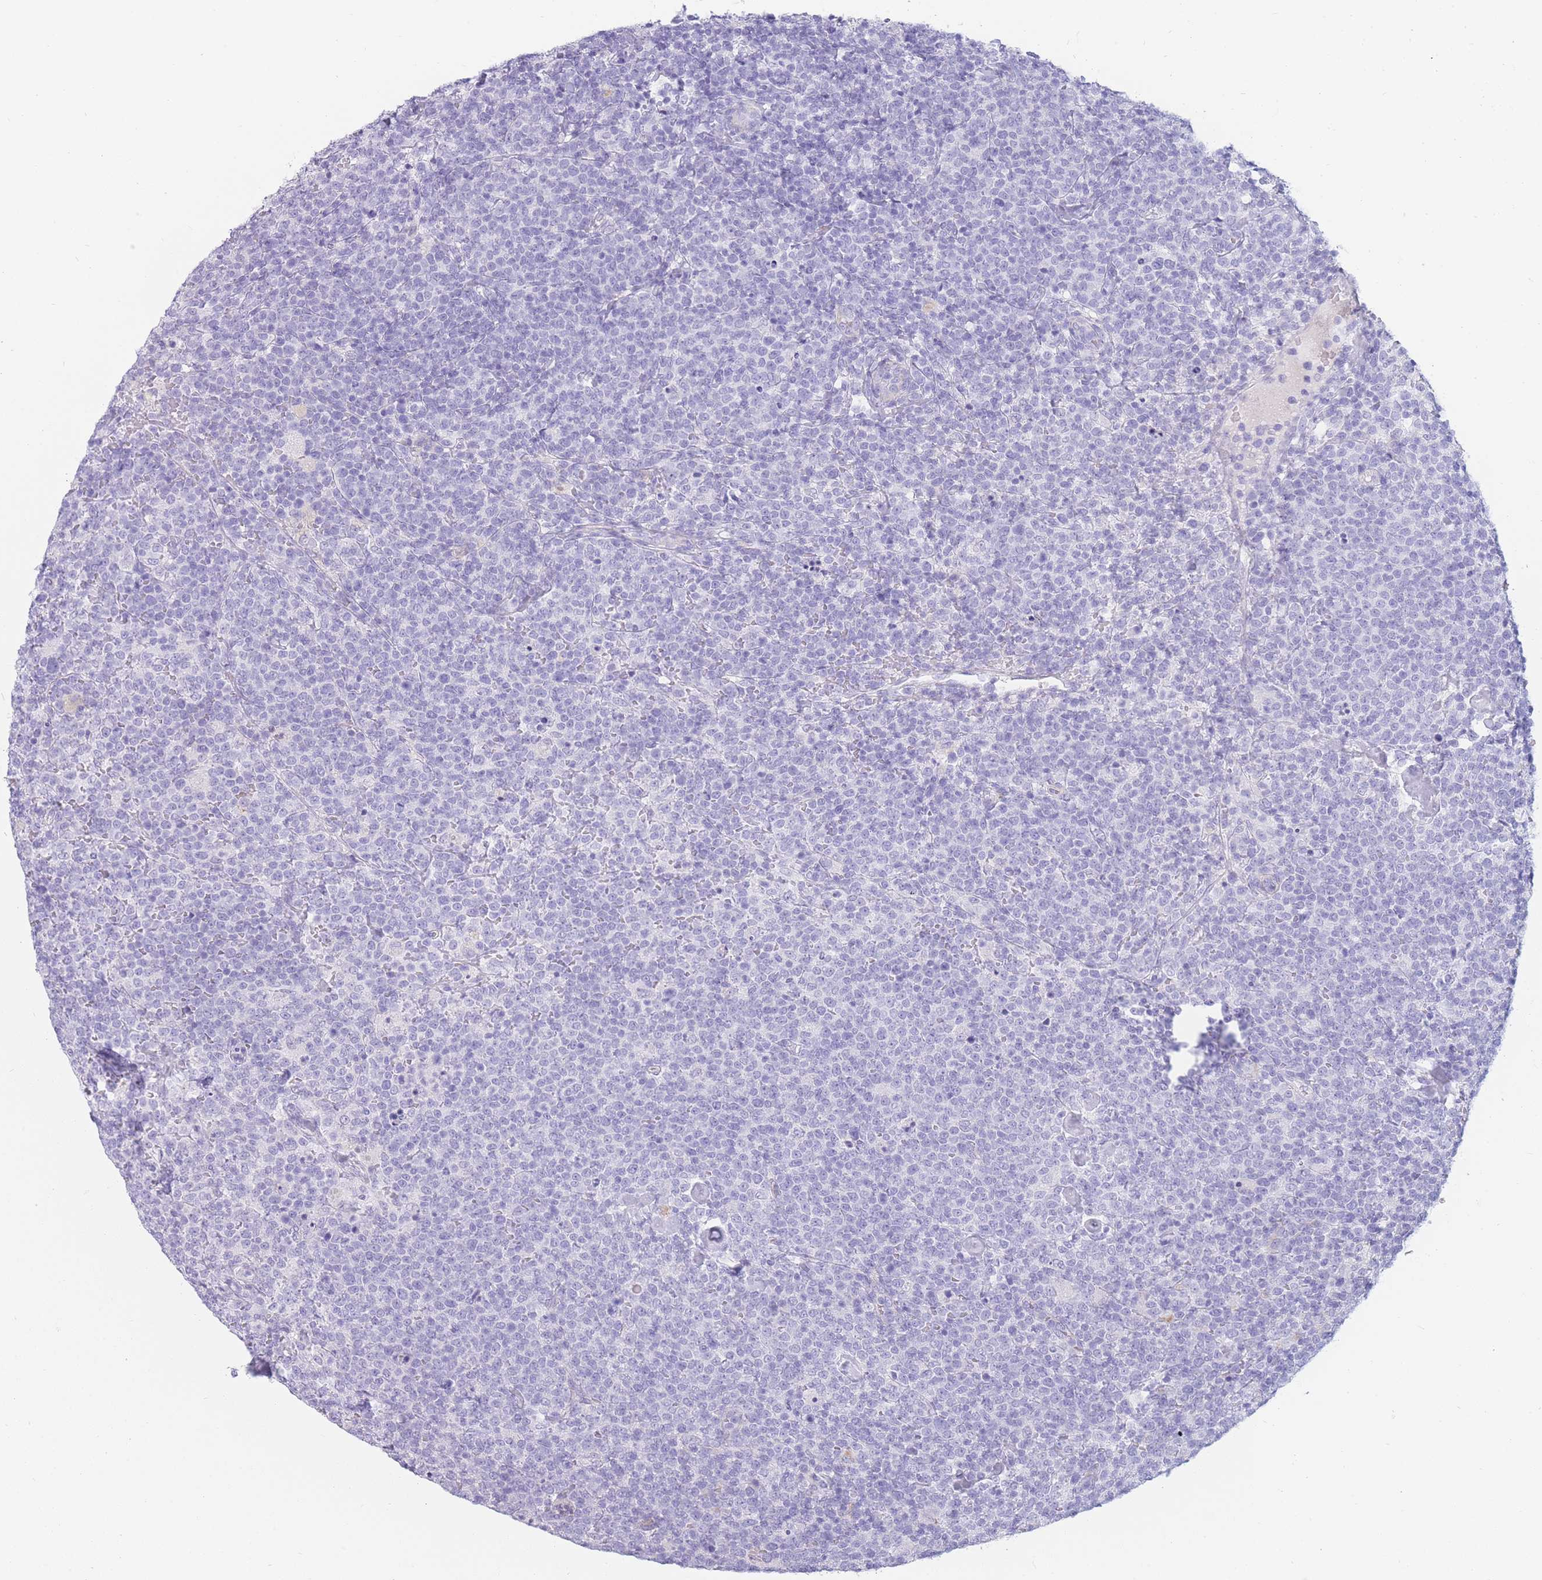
{"staining": {"intensity": "negative", "quantity": "none", "location": "none"}, "tissue": "lymphoma", "cell_type": "Tumor cells", "image_type": "cancer", "snomed": [{"axis": "morphology", "description": "Malignant lymphoma, non-Hodgkin's type, High grade"}, {"axis": "topography", "description": "Lymph node"}], "caption": "Immunohistochemistry of human malignant lymphoma, non-Hodgkin's type (high-grade) demonstrates no staining in tumor cells.", "gene": "UPK1A", "patient": {"sex": "male", "age": 61}}